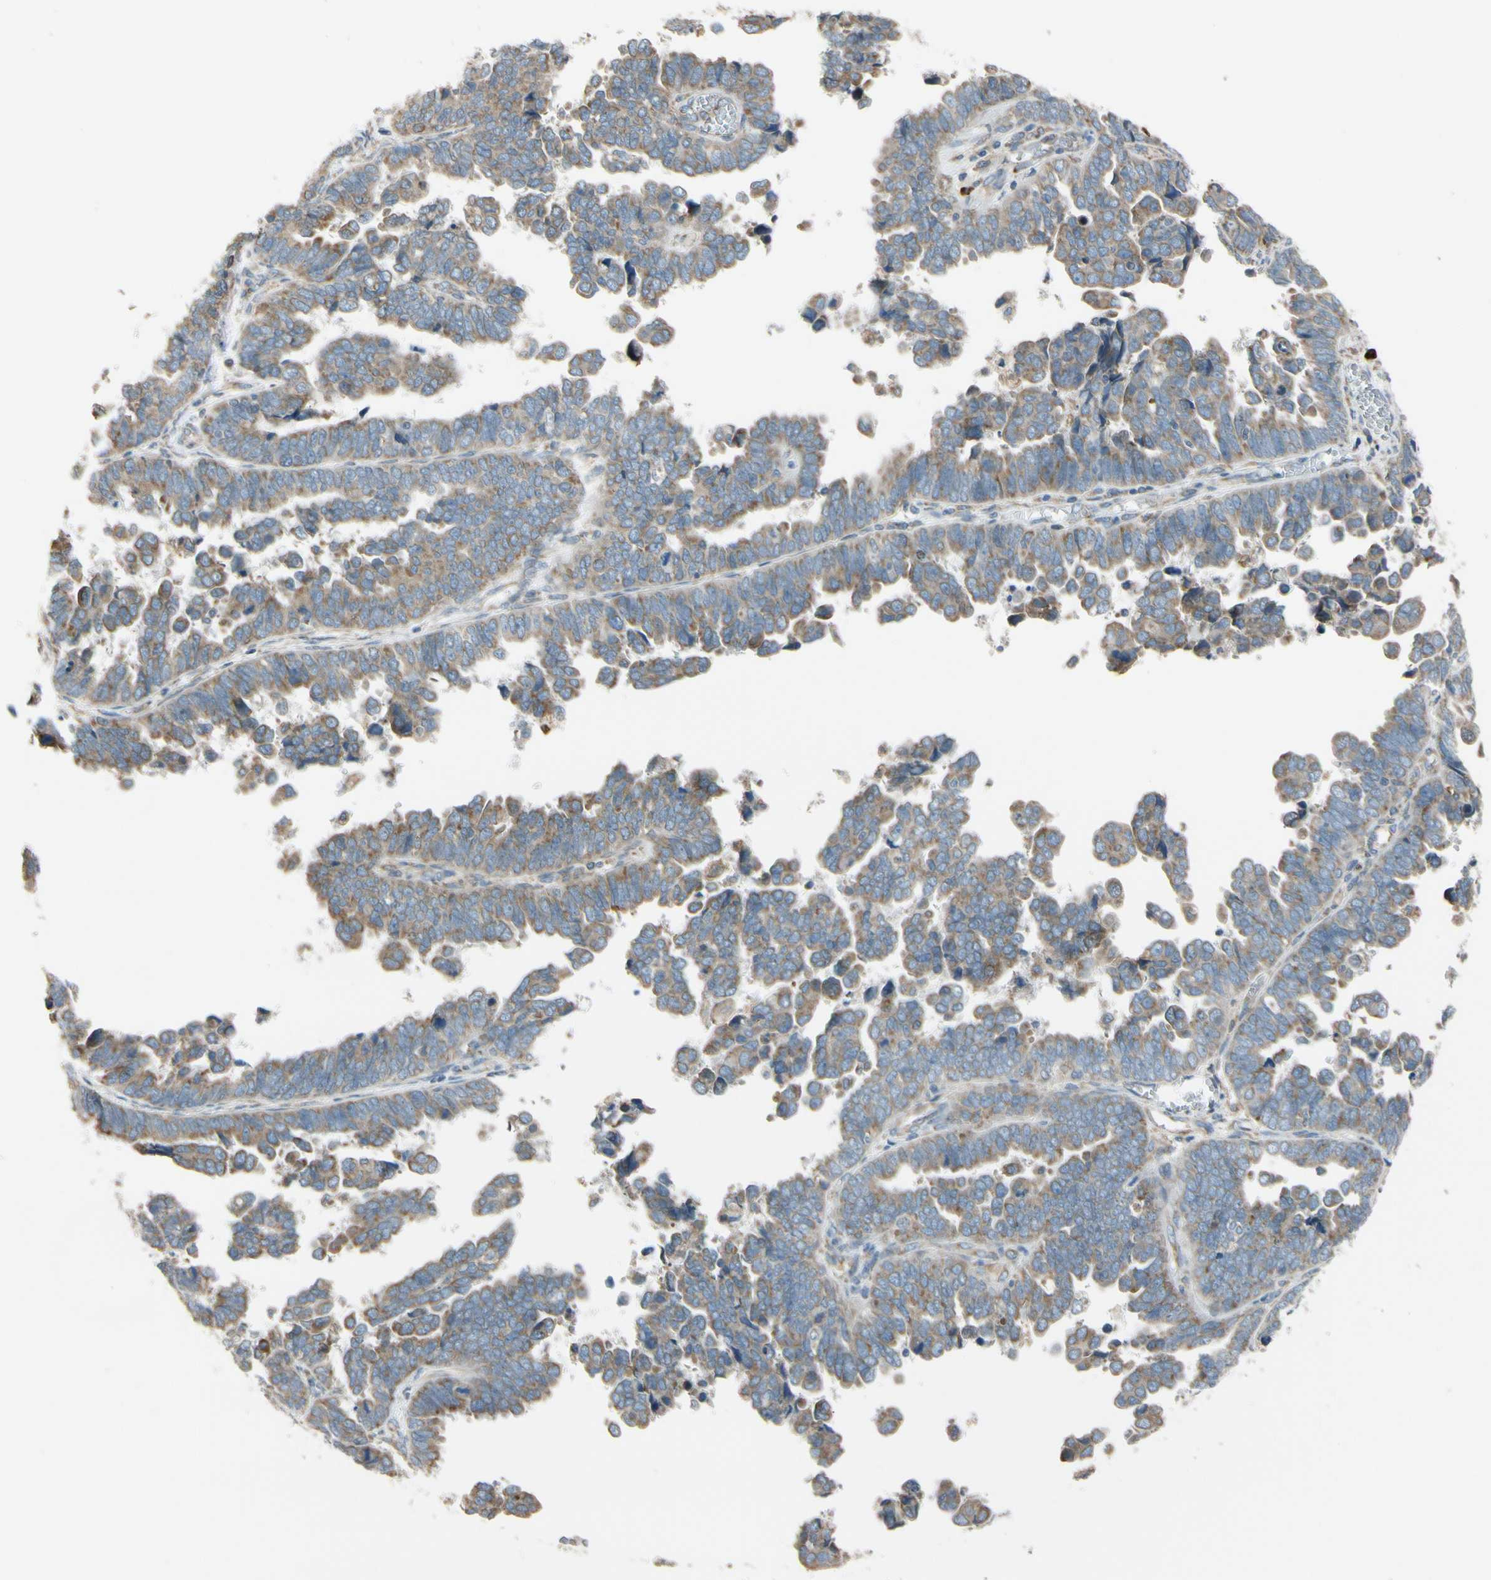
{"staining": {"intensity": "weak", "quantity": ">75%", "location": "cytoplasmic/membranous"}, "tissue": "endometrial cancer", "cell_type": "Tumor cells", "image_type": "cancer", "snomed": [{"axis": "morphology", "description": "Adenocarcinoma, NOS"}, {"axis": "topography", "description": "Endometrium"}], "caption": "This histopathology image exhibits endometrial cancer (adenocarcinoma) stained with IHC to label a protein in brown. The cytoplasmic/membranous of tumor cells show weak positivity for the protein. Nuclei are counter-stained blue.", "gene": "RPN2", "patient": {"sex": "female", "age": 75}}